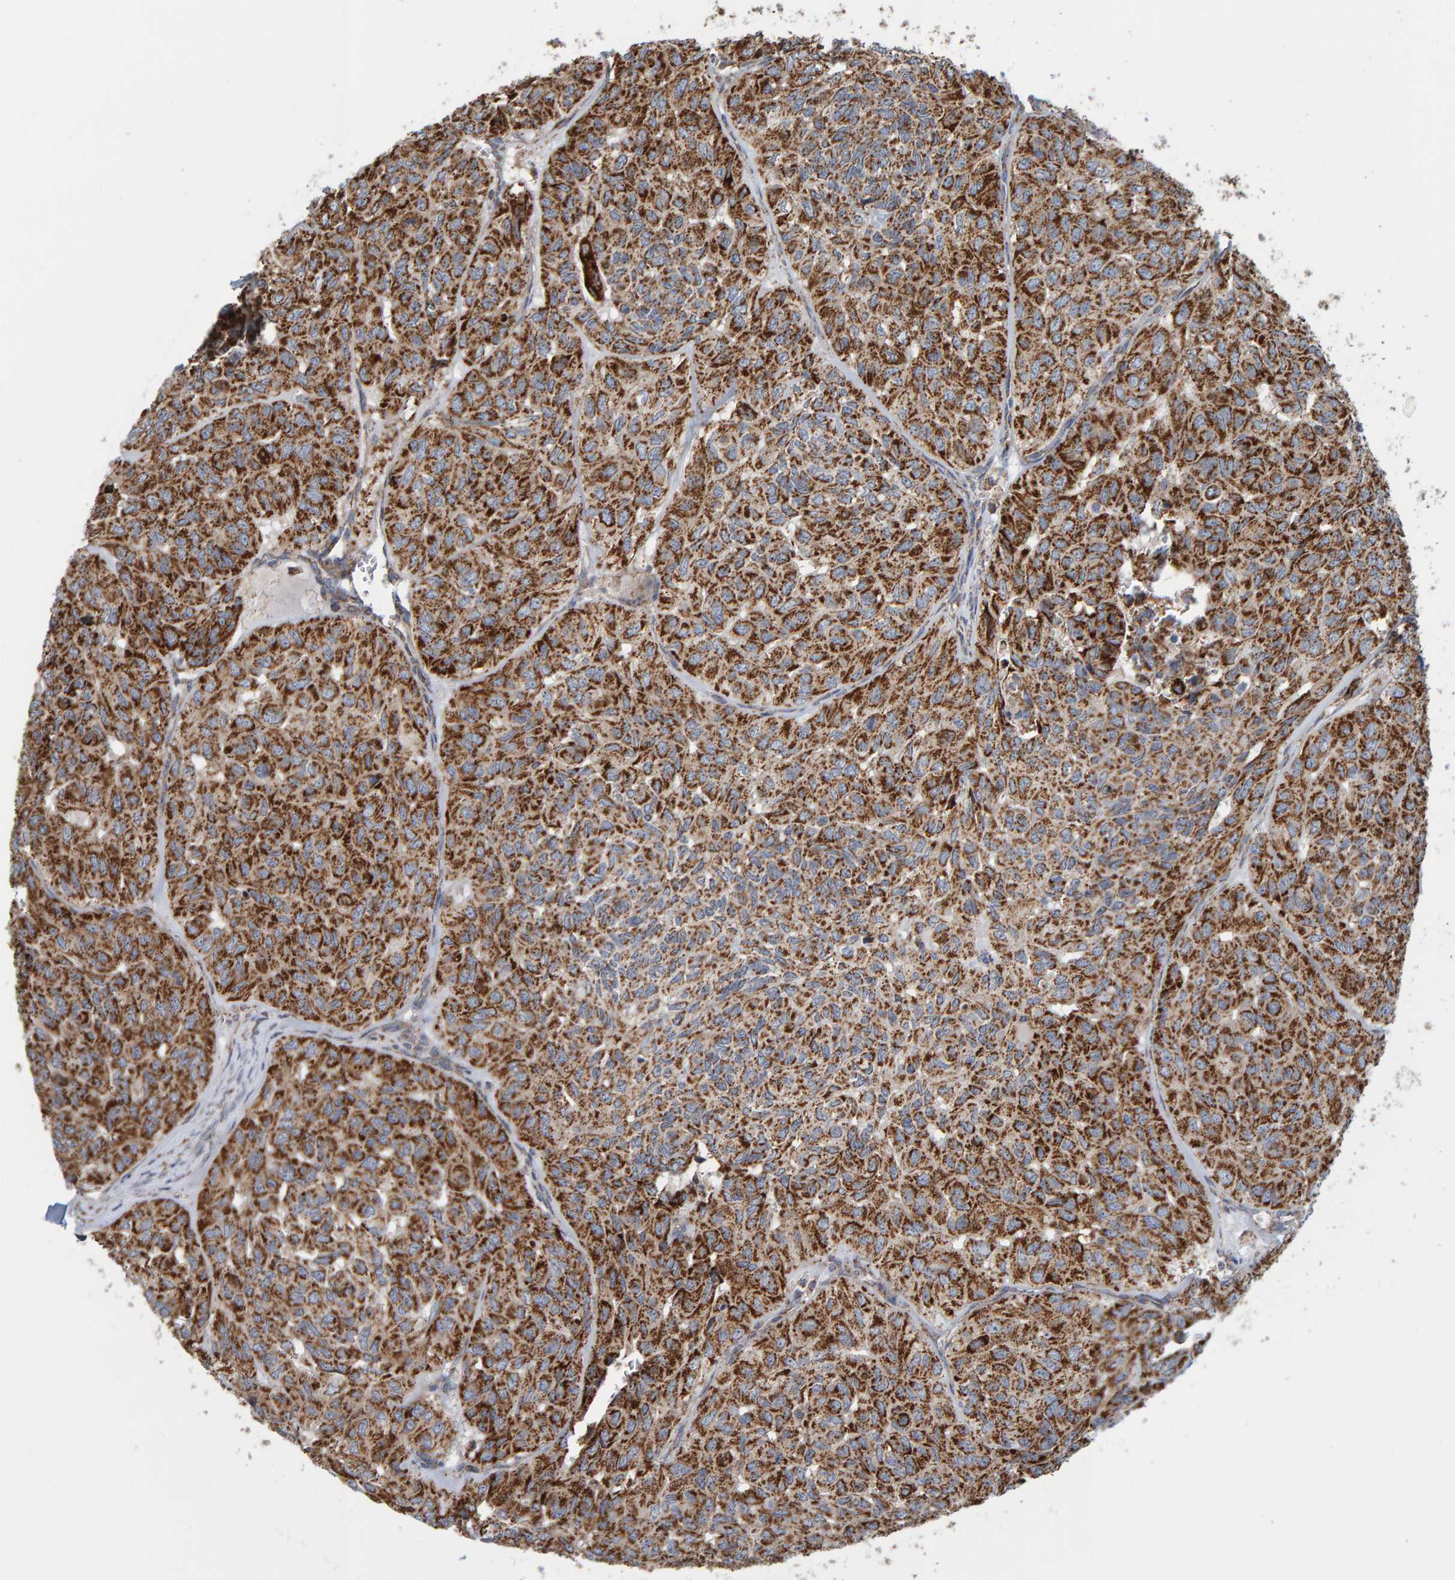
{"staining": {"intensity": "strong", "quantity": ">75%", "location": "cytoplasmic/membranous"}, "tissue": "head and neck cancer", "cell_type": "Tumor cells", "image_type": "cancer", "snomed": [{"axis": "morphology", "description": "Adenocarcinoma, NOS"}, {"axis": "topography", "description": "Salivary gland, NOS"}, {"axis": "topography", "description": "Head-Neck"}], "caption": "Head and neck adenocarcinoma was stained to show a protein in brown. There is high levels of strong cytoplasmic/membranous staining in approximately >75% of tumor cells. The protein of interest is shown in brown color, while the nuclei are stained blue.", "gene": "MRPL45", "patient": {"sex": "female", "age": 76}}